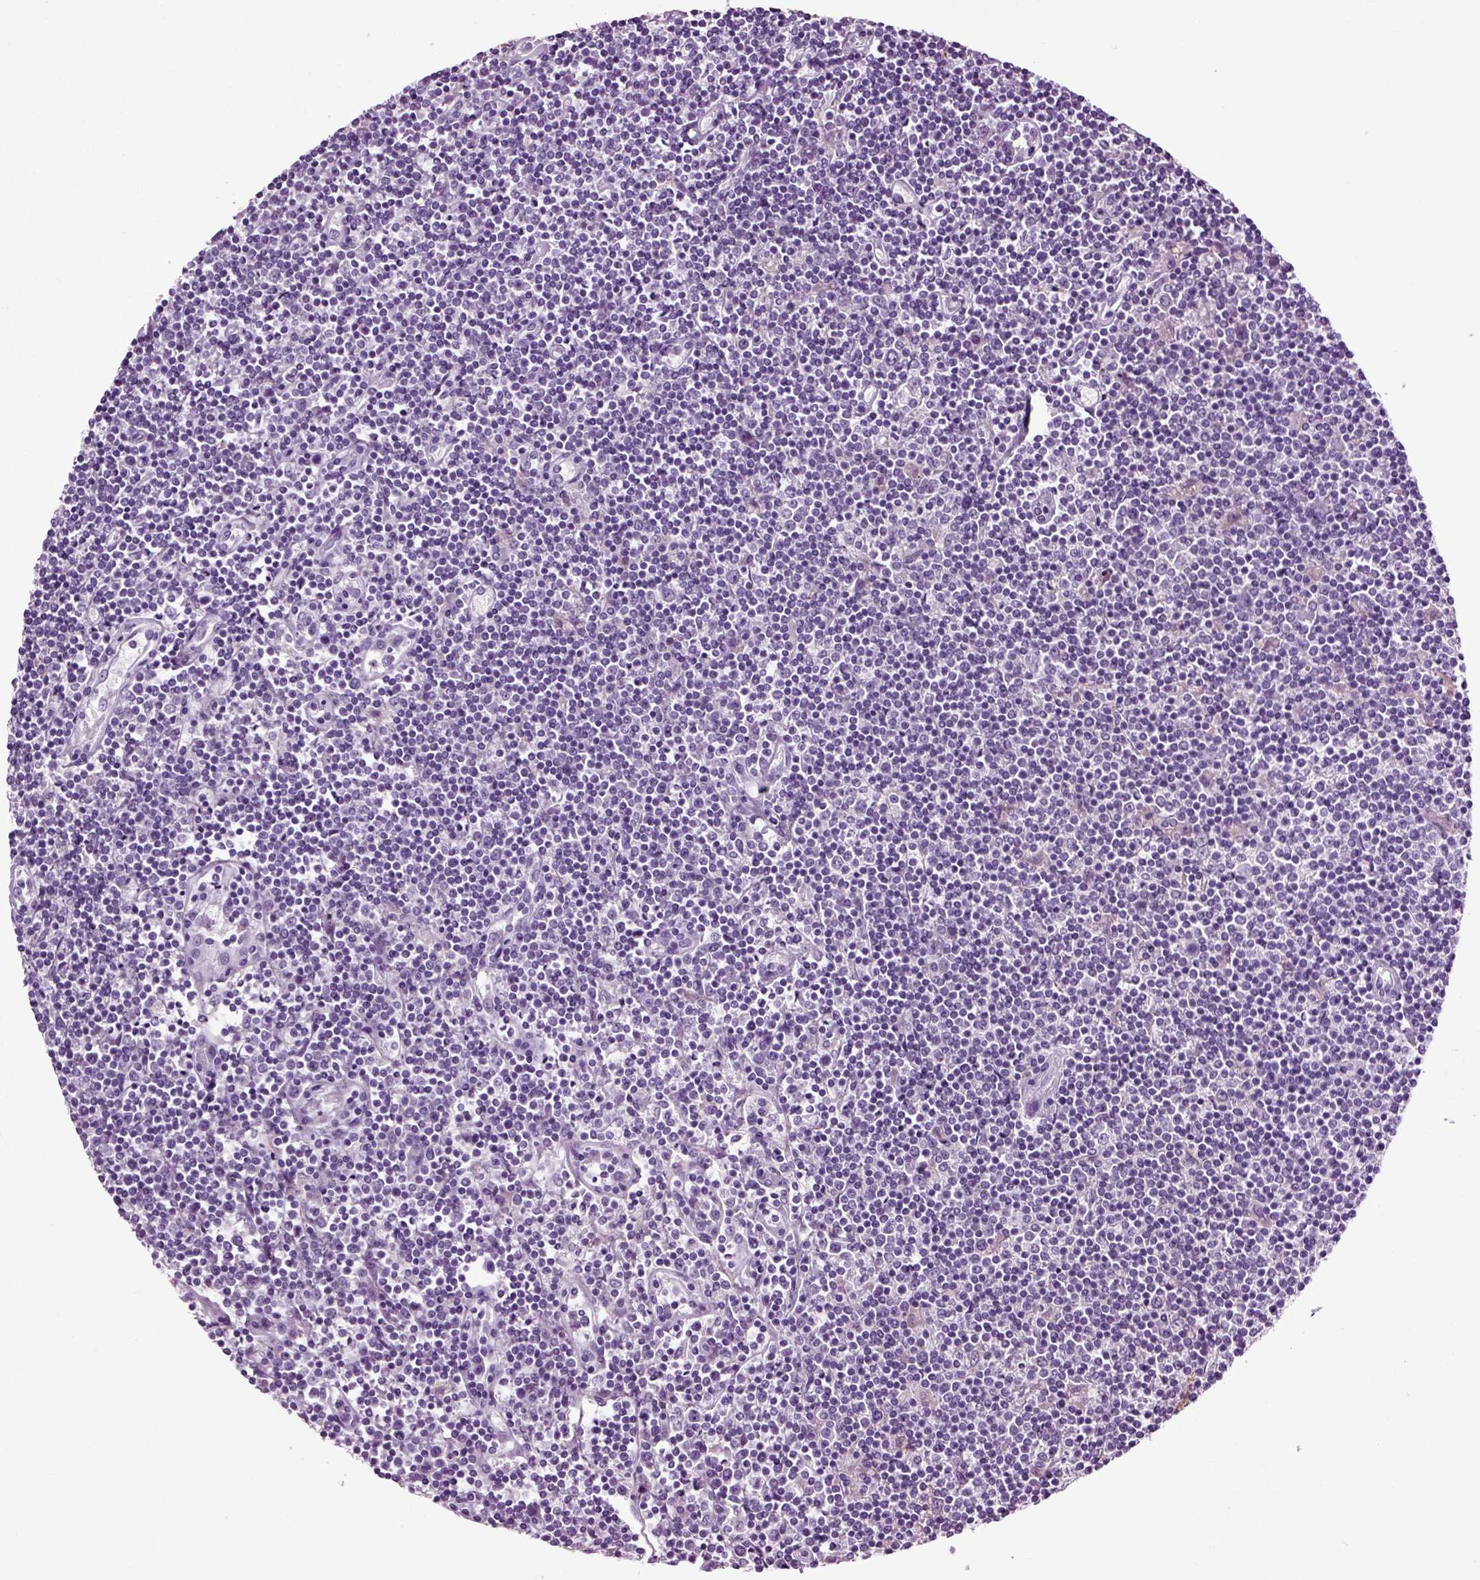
{"staining": {"intensity": "negative", "quantity": "none", "location": "none"}, "tissue": "lymphoma", "cell_type": "Tumor cells", "image_type": "cancer", "snomed": [{"axis": "morphology", "description": "Hodgkin's disease, NOS"}, {"axis": "topography", "description": "Lymph node"}], "caption": "Tumor cells show no significant protein staining in Hodgkin's disease.", "gene": "DNAH10", "patient": {"sex": "male", "age": 40}}